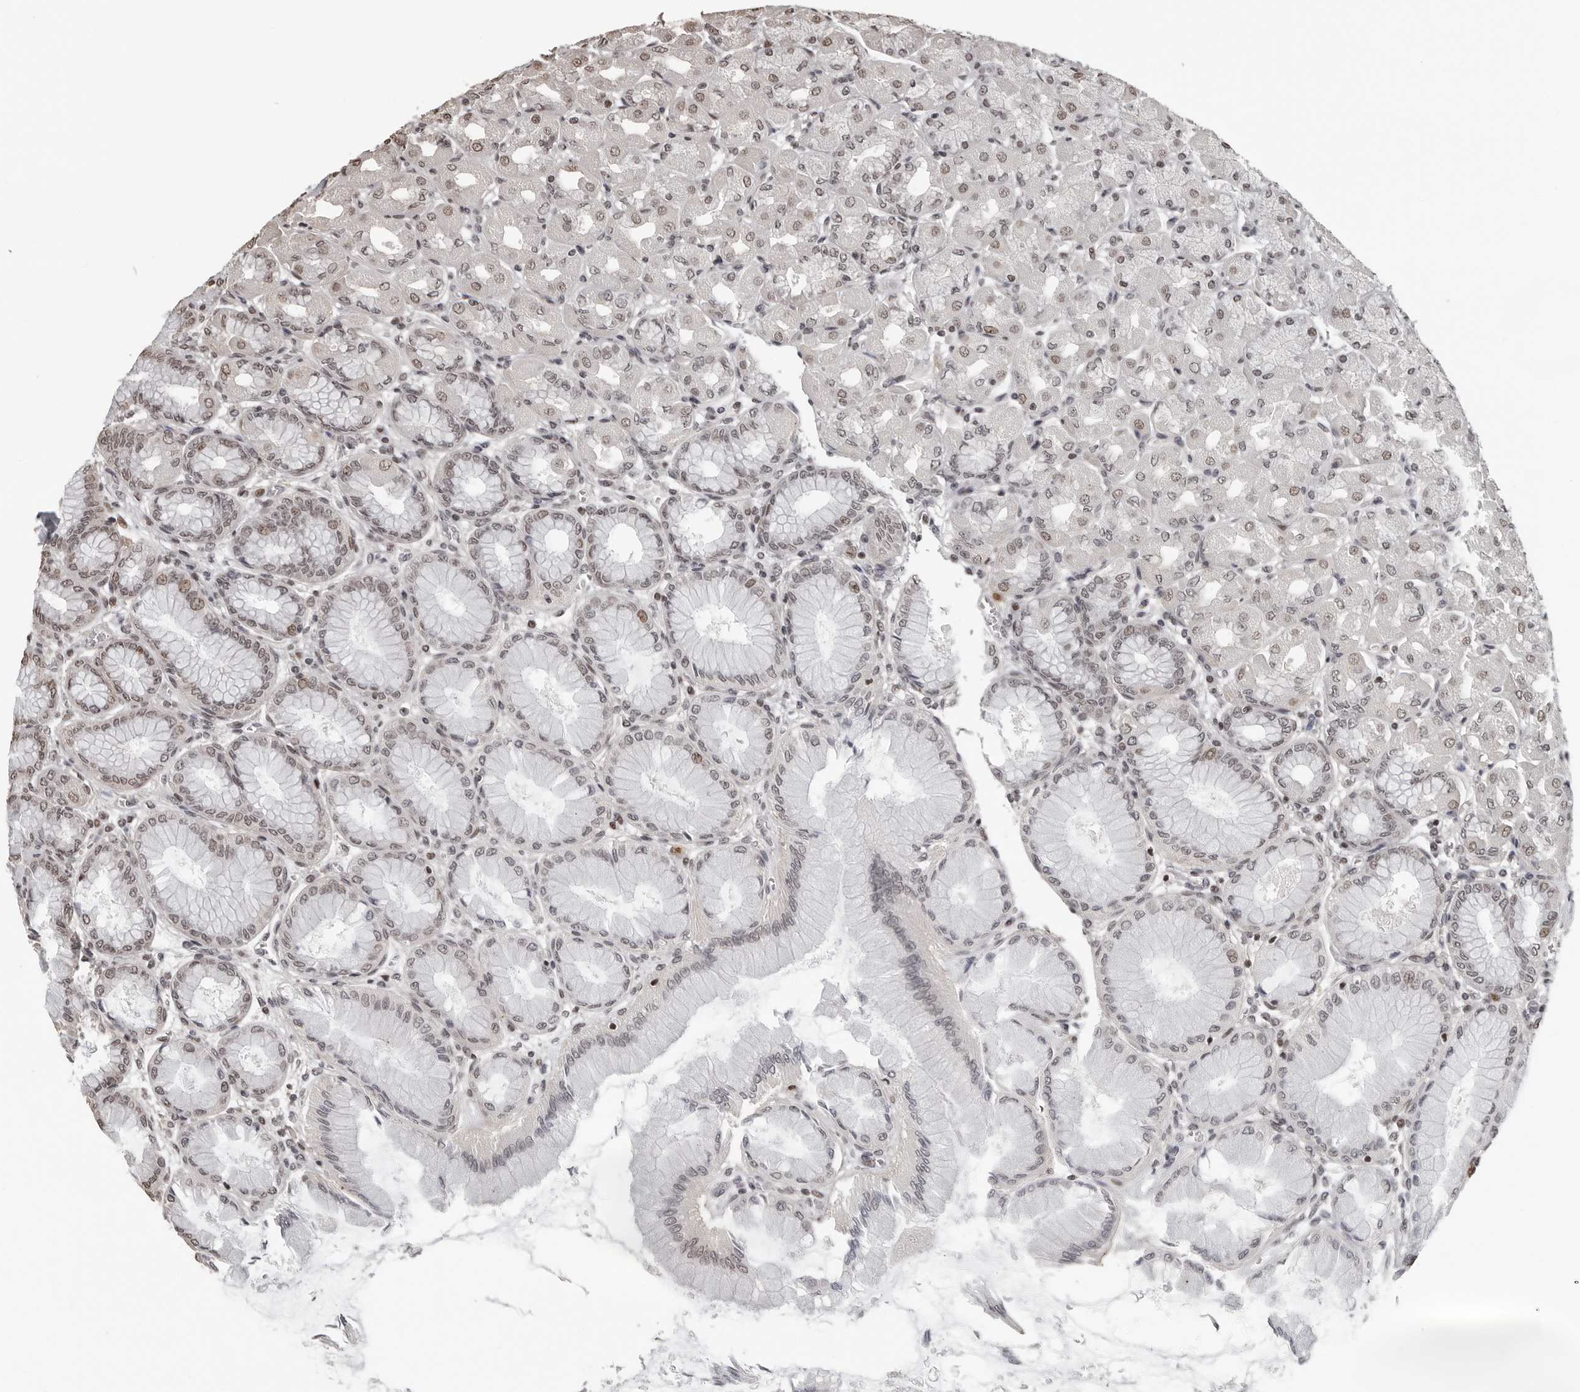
{"staining": {"intensity": "weak", "quantity": "25%-75%", "location": "nuclear"}, "tissue": "stomach", "cell_type": "Glandular cells", "image_type": "normal", "snomed": [{"axis": "morphology", "description": "Normal tissue, NOS"}, {"axis": "topography", "description": "Stomach, upper"}], "caption": "Immunohistochemistry micrograph of benign stomach: stomach stained using IHC demonstrates low levels of weak protein expression localized specifically in the nuclear of glandular cells, appearing as a nuclear brown color.", "gene": "ORC1", "patient": {"sex": "female", "age": 56}}